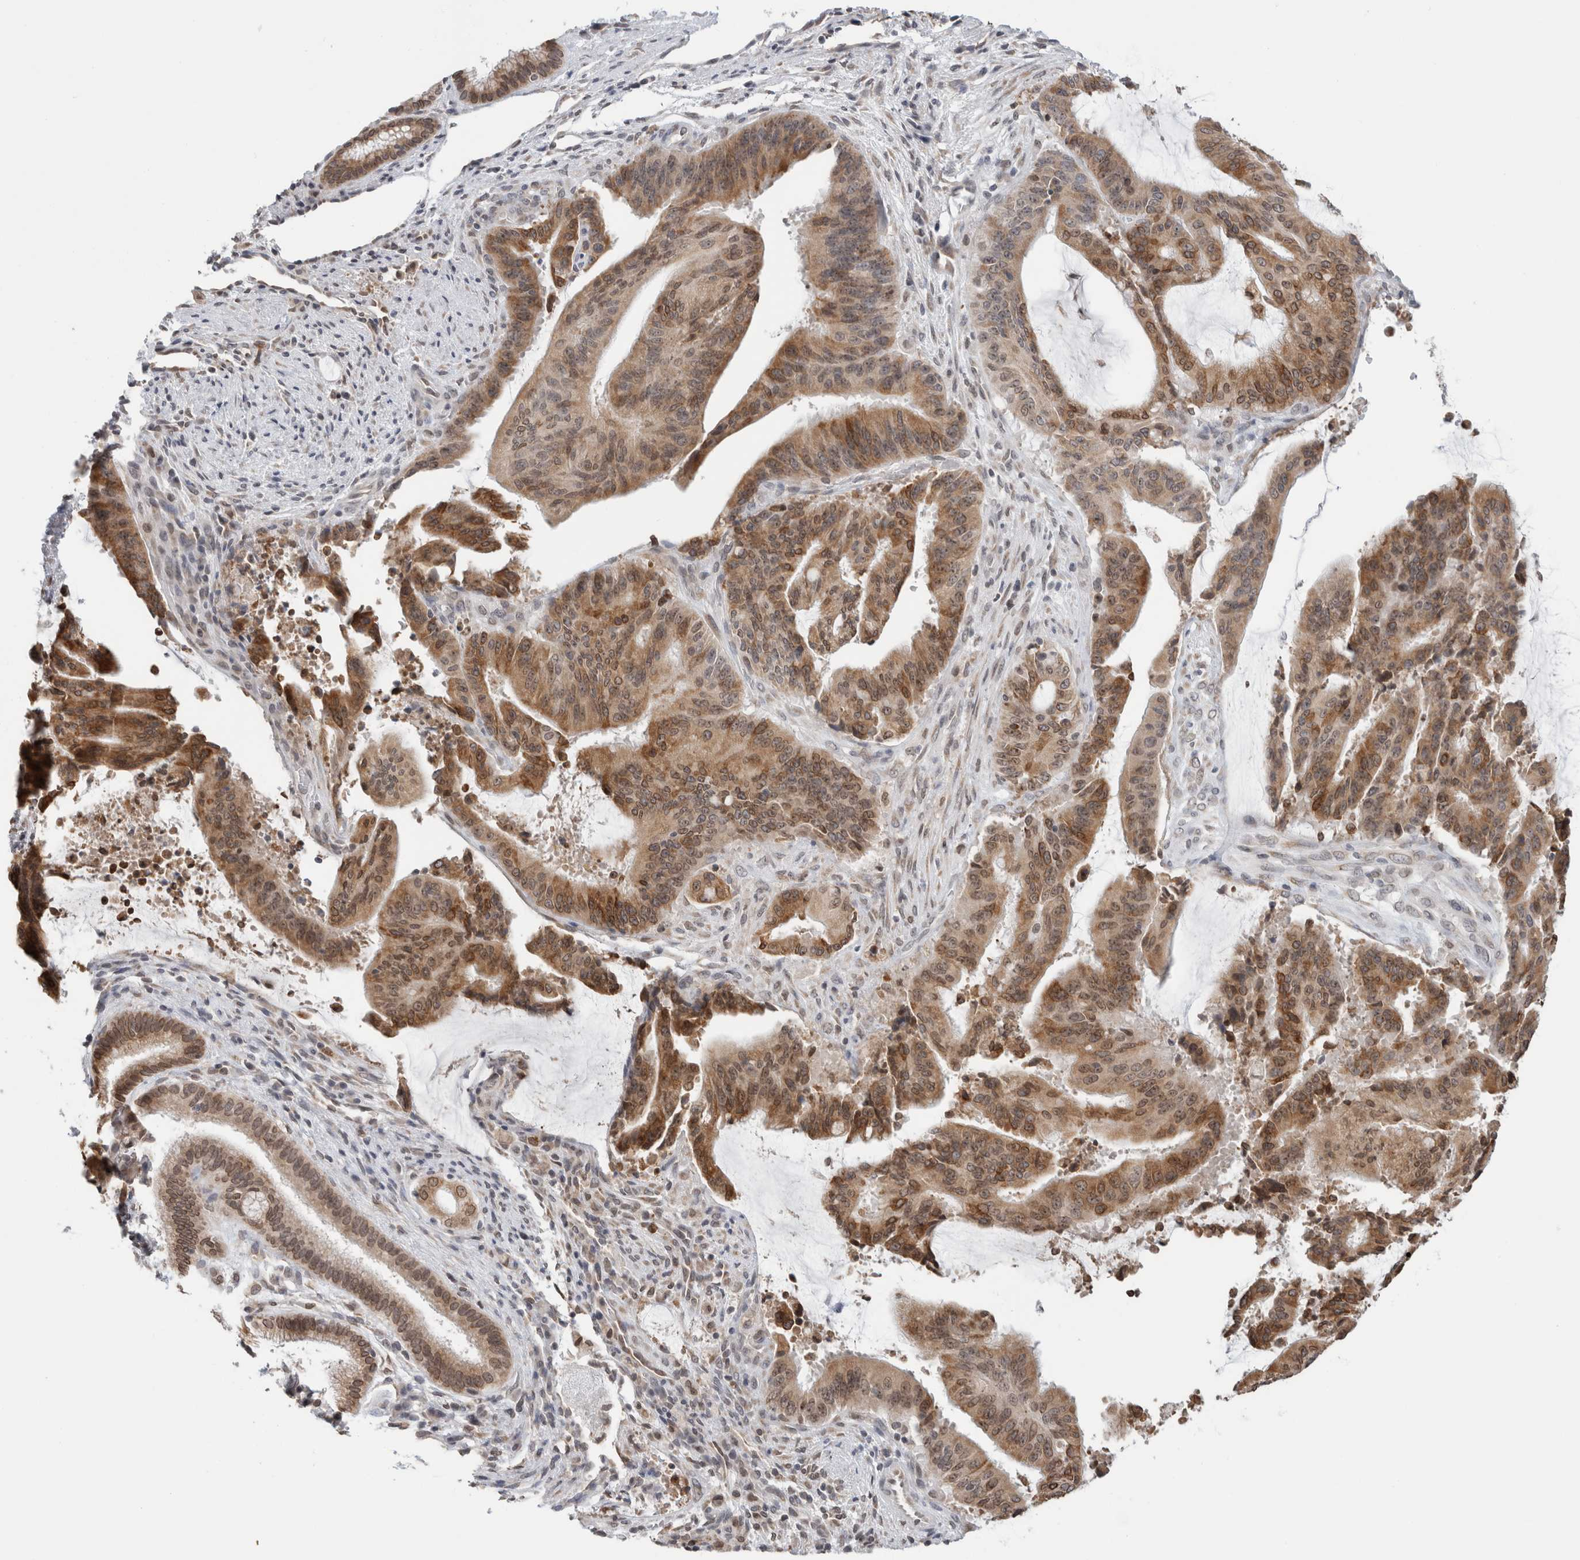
{"staining": {"intensity": "moderate", "quantity": ">75%", "location": "cytoplasmic/membranous,nuclear"}, "tissue": "liver cancer", "cell_type": "Tumor cells", "image_type": "cancer", "snomed": [{"axis": "morphology", "description": "Normal tissue, NOS"}, {"axis": "morphology", "description": "Cholangiocarcinoma"}, {"axis": "topography", "description": "Liver"}, {"axis": "topography", "description": "Peripheral nerve tissue"}], "caption": "Moderate cytoplasmic/membranous and nuclear protein expression is identified in about >75% of tumor cells in liver cancer (cholangiocarcinoma).", "gene": "RBMX2", "patient": {"sex": "female", "age": 73}}